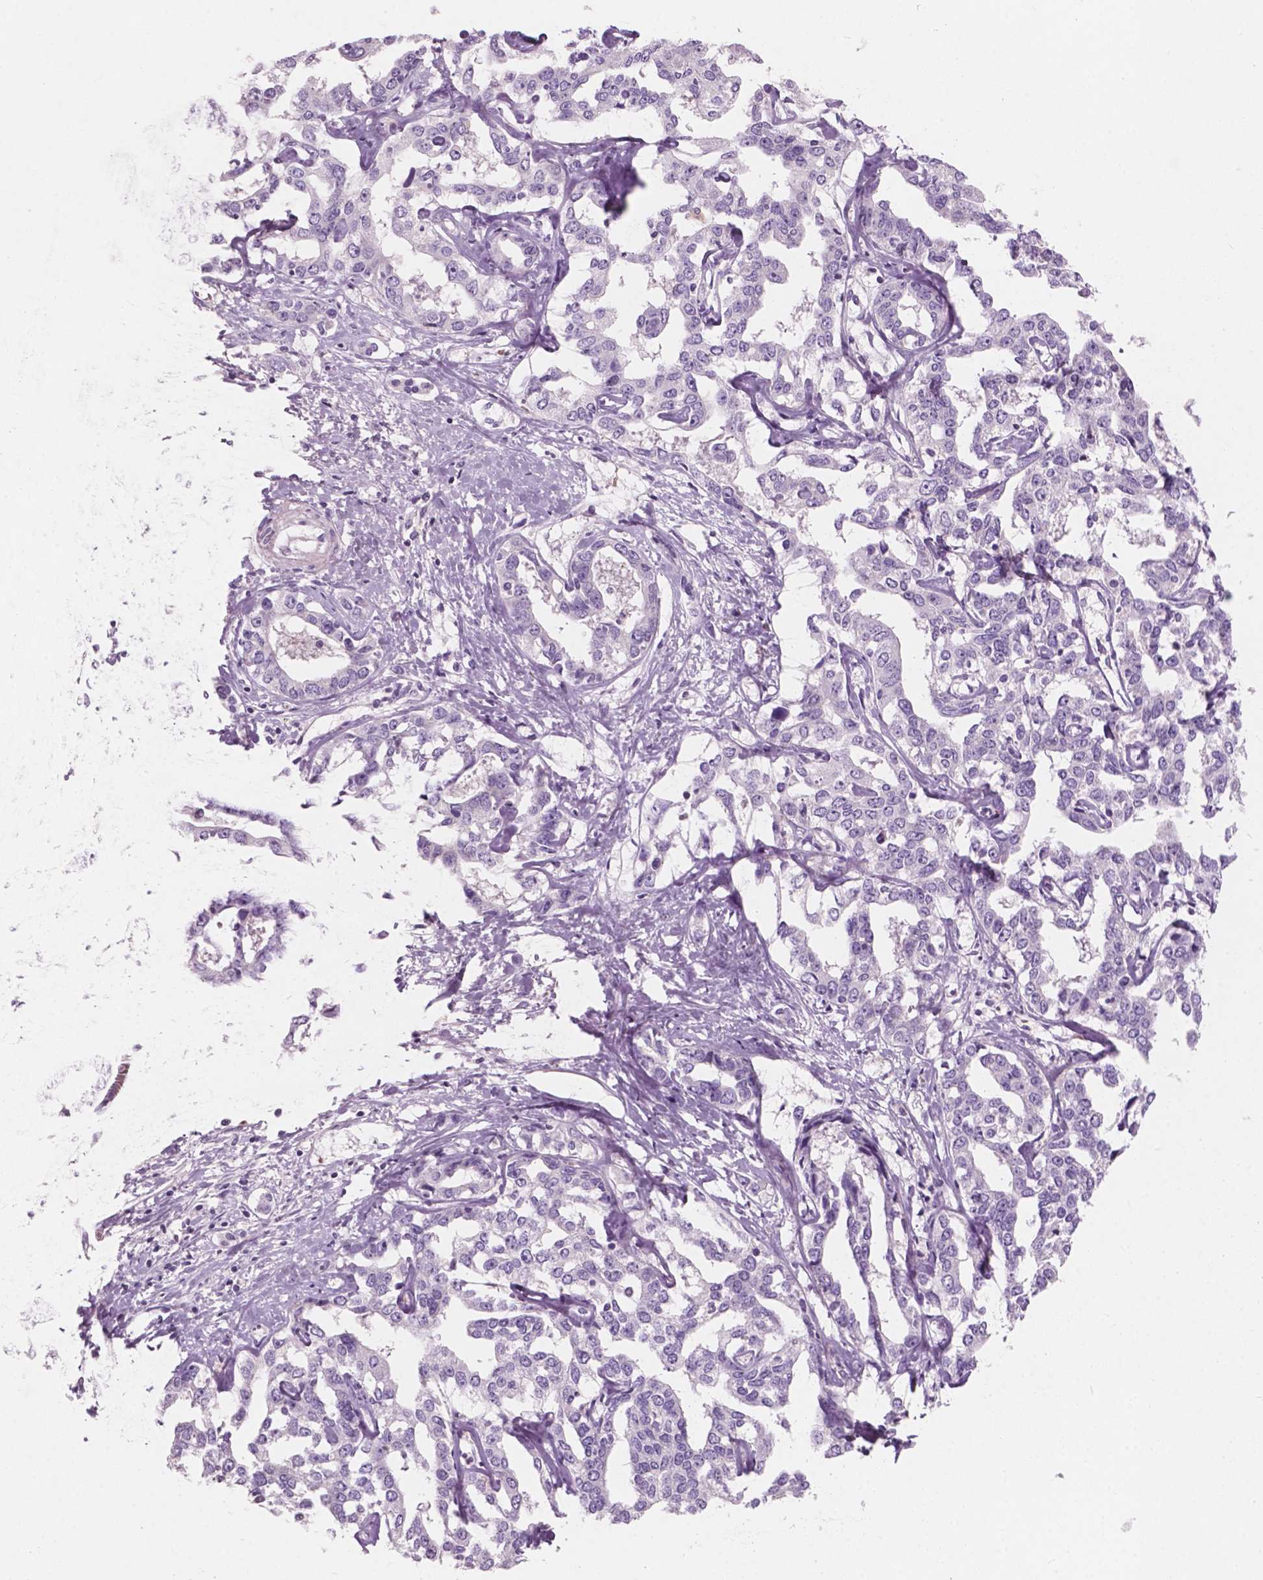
{"staining": {"intensity": "negative", "quantity": "none", "location": "none"}, "tissue": "liver cancer", "cell_type": "Tumor cells", "image_type": "cancer", "snomed": [{"axis": "morphology", "description": "Cholangiocarcinoma"}, {"axis": "topography", "description": "Liver"}], "caption": "This is a image of immunohistochemistry staining of liver cancer, which shows no positivity in tumor cells.", "gene": "AWAT1", "patient": {"sex": "male", "age": 59}}